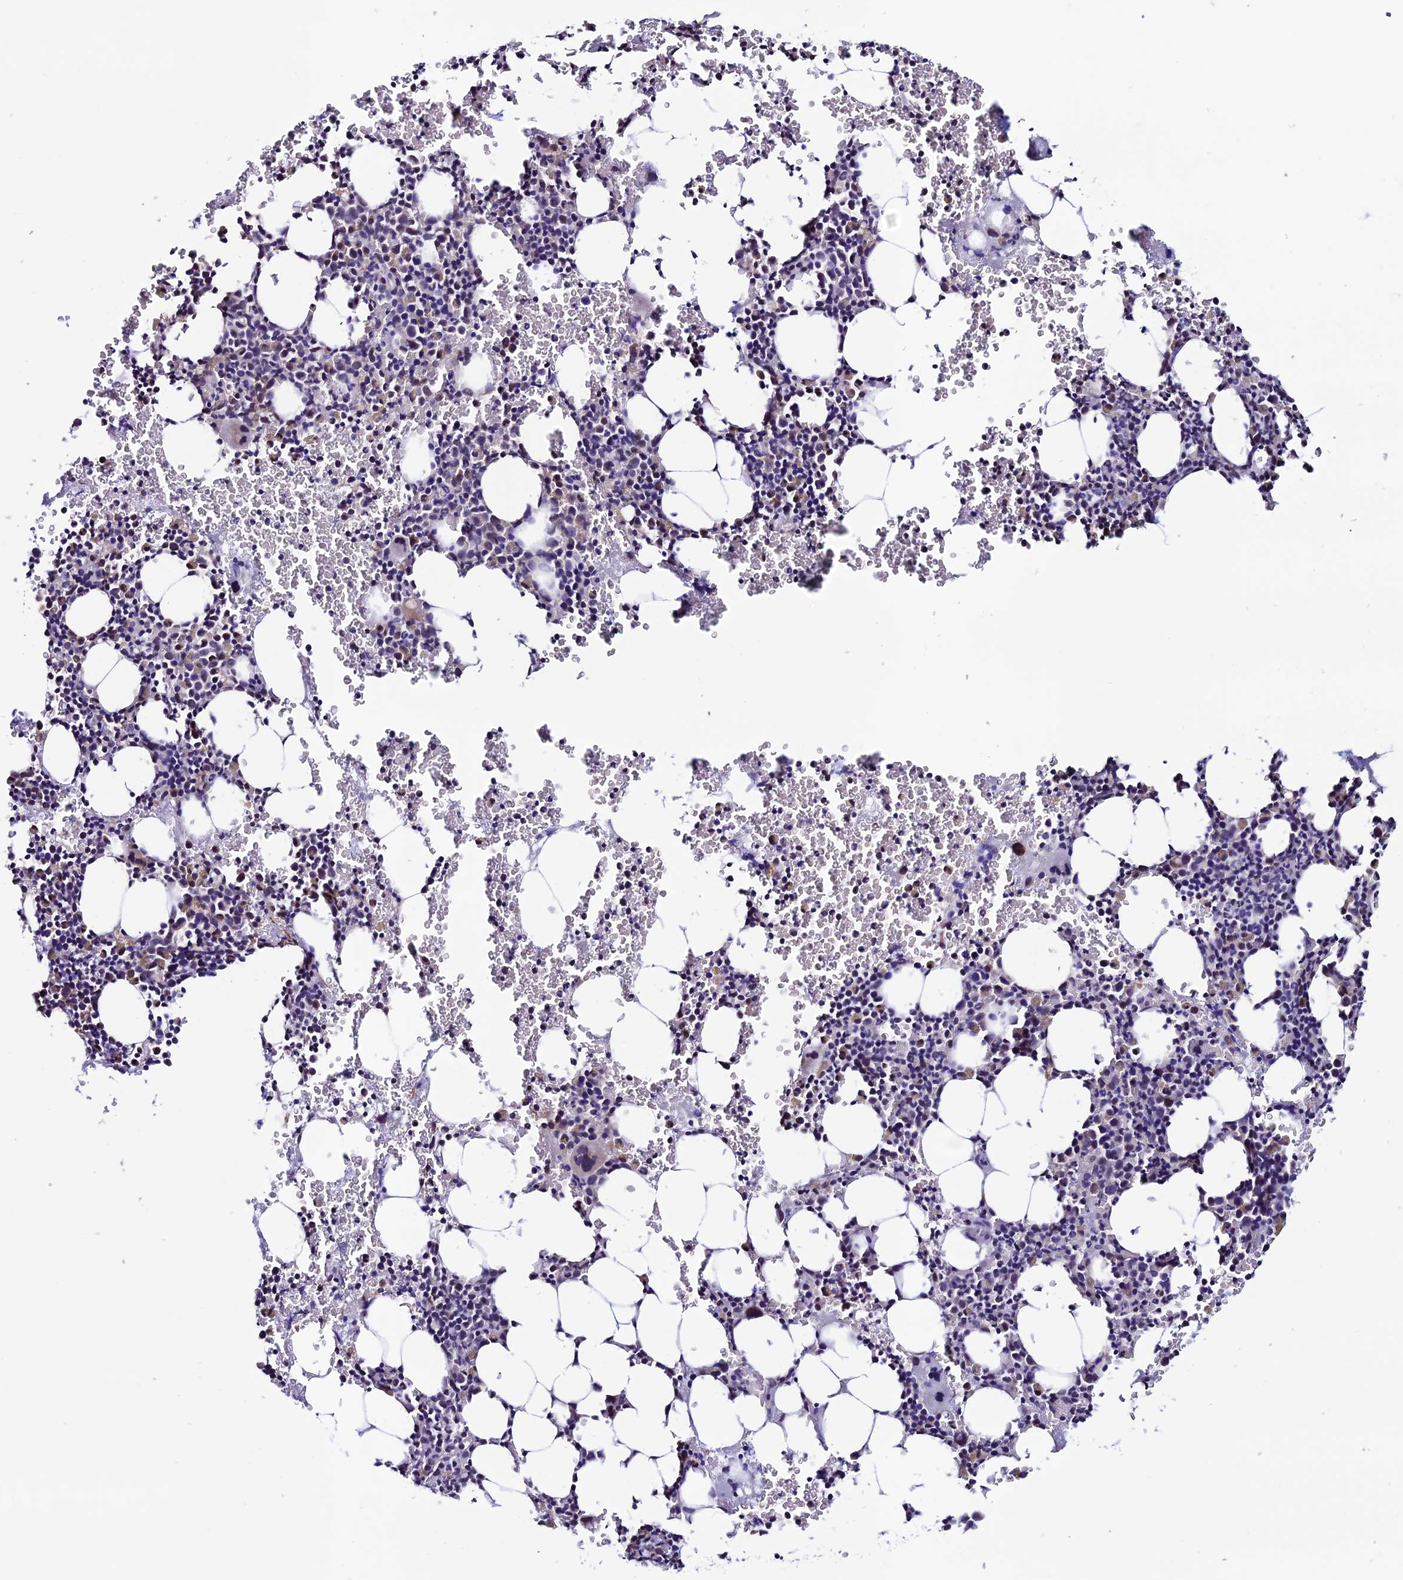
{"staining": {"intensity": "strong", "quantity": "<25%", "location": "cytoplasmic/membranous"}, "tissue": "bone marrow", "cell_type": "Hematopoietic cells", "image_type": "normal", "snomed": [{"axis": "morphology", "description": "Normal tissue, NOS"}, {"axis": "topography", "description": "Bone marrow"}], "caption": "Hematopoietic cells display medium levels of strong cytoplasmic/membranous expression in approximately <25% of cells in normal bone marrow. (brown staining indicates protein expression, while blue staining denotes nuclei).", "gene": "FZD8", "patient": {"sex": "male", "age": 41}}